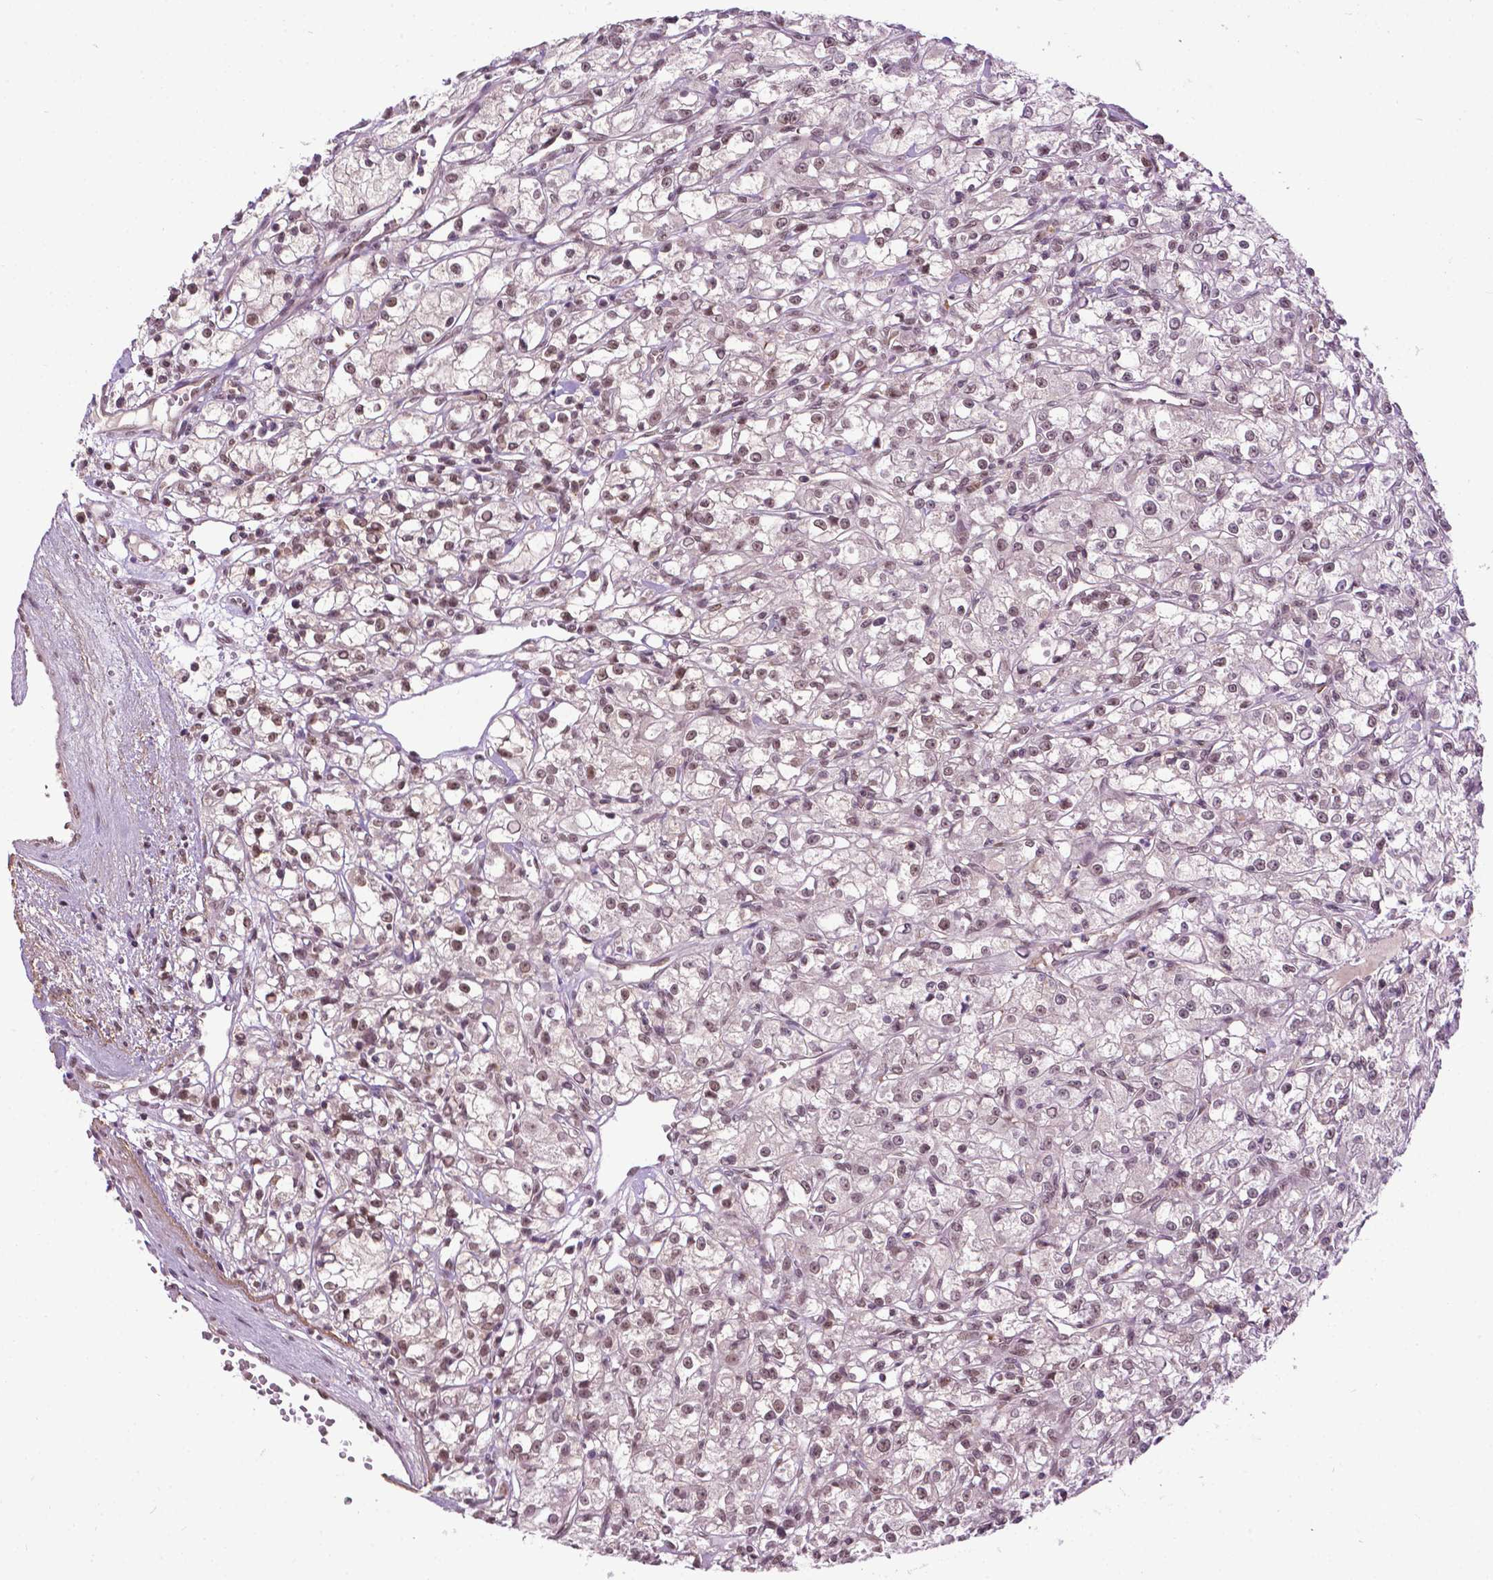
{"staining": {"intensity": "weak", "quantity": "25%-75%", "location": "nuclear"}, "tissue": "renal cancer", "cell_type": "Tumor cells", "image_type": "cancer", "snomed": [{"axis": "morphology", "description": "Adenocarcinoma, NOS"}, {"axis": "topography", "description": "Kidney"}], "caption": "Renal cancer stained for a protein (brown) exhibits weak nuclear positive expression in approximately 25%-75% of tumor cells.", "gene": "UBQLN4", "patient": {"sex": "female", "age": 59}}